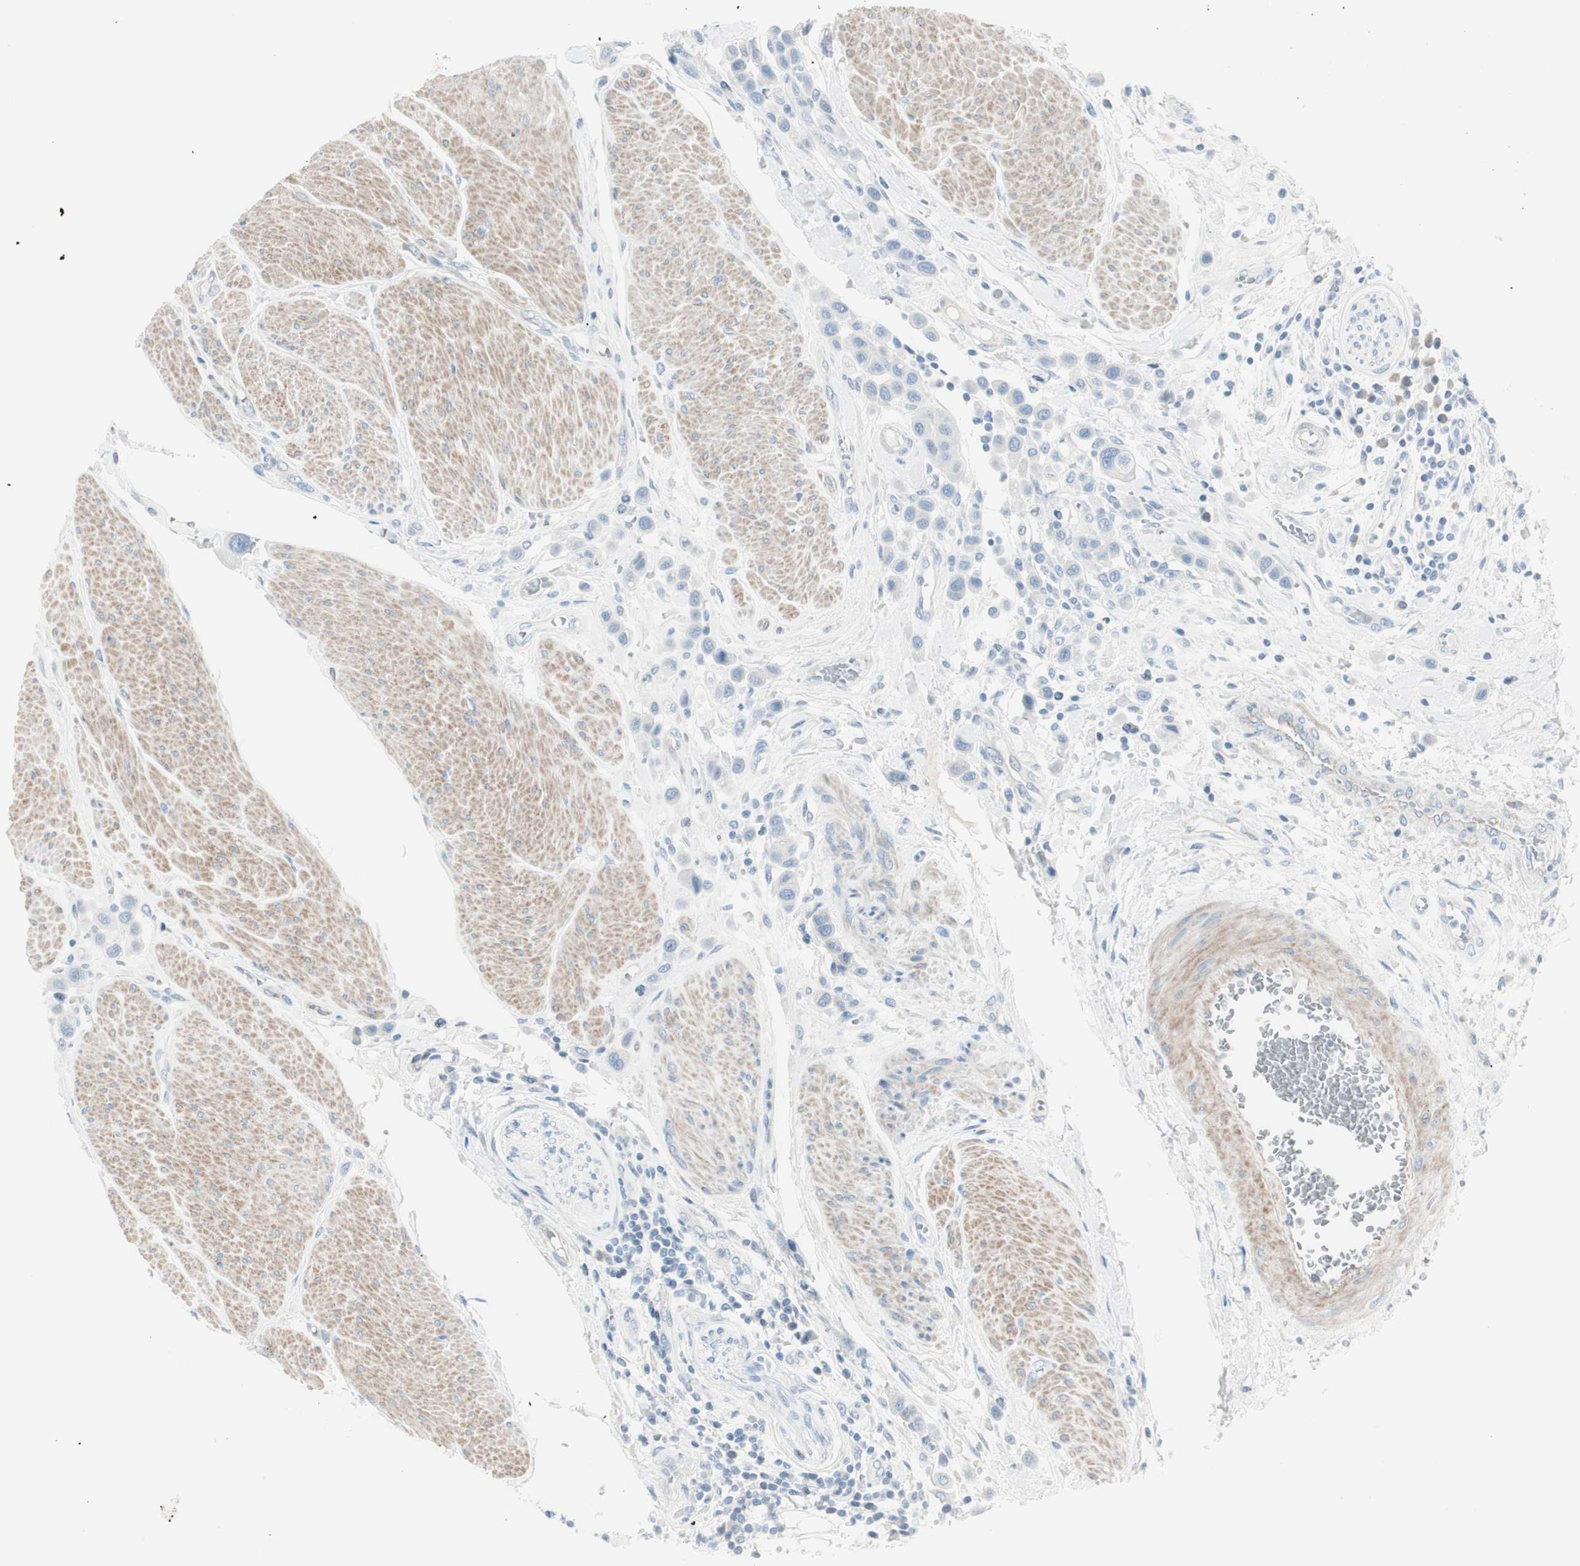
{"staining": {"intensity": "negative", "quantity": "none", "location": "none"}, "tissue": "urothelial cancer", "cell_type": "Tumor cells", "image_type": "cancer", "snomed": [{"axis": "morphology", "description": "Urothelial carcinoma, High grade"}, {"axis": "topography", "description": "Urinary bladder"}], "caption": "High power microscopy histopathology image of an immunohistochemistry image of high-grade urothelial carcinoma, revealing no significant expression in tumor cells.", "gene": "CDHR5", "patient": {"sex": "male", "age": 50}}